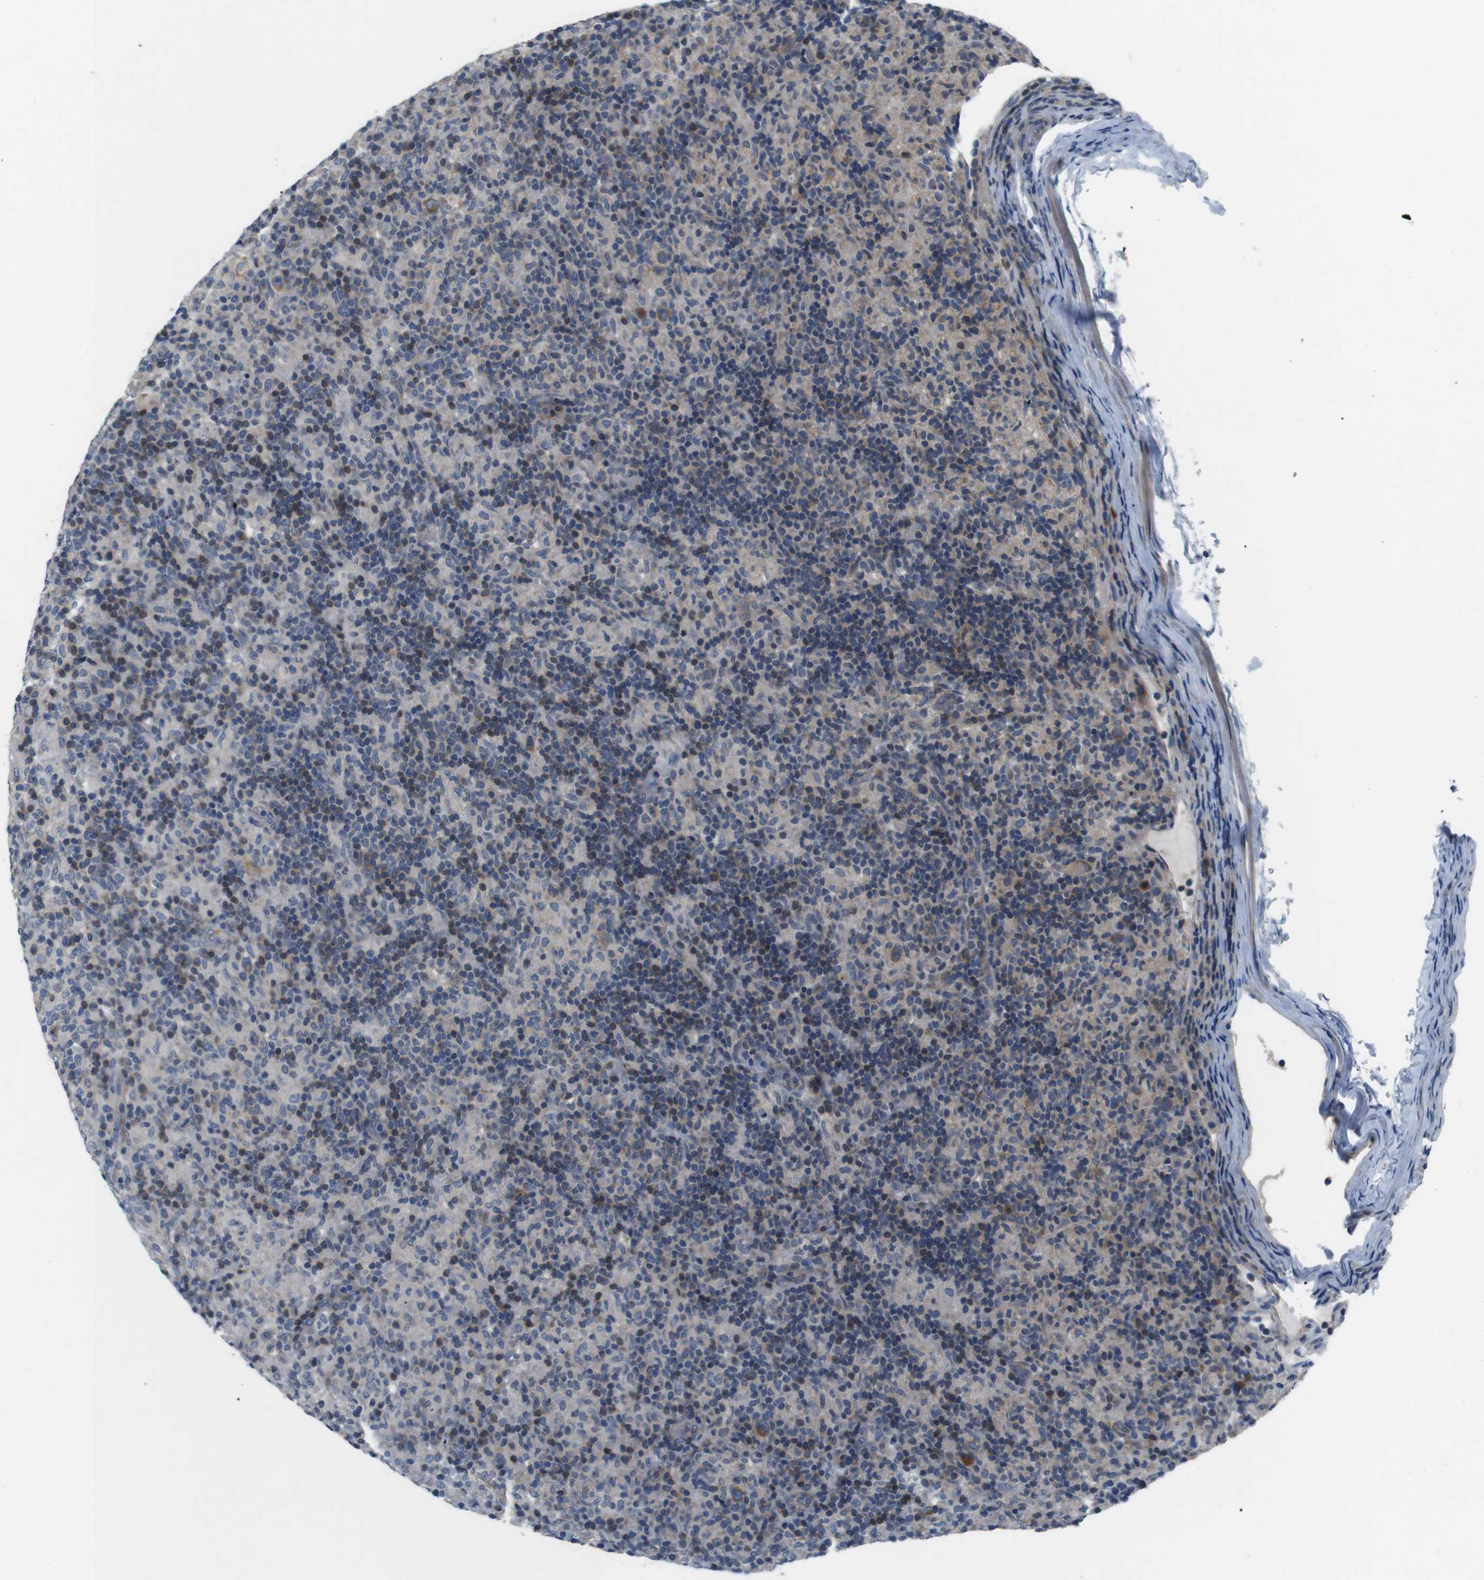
{"staining": {"intensity": "moderate", "quantity": ">75%", "location": "cytoplasmic/membranous"}, "tissue": "lymphoma", "cell_type": "Tumor cells", "image_type": "cancer", "snomed": [{"axis": "morphology", "description": "Hodgkin's disease, NOS"}, {"axis": "topography", "description": "Lymph node"}], "caption": "Immunohistochemistry (IHC) (DAB) staining of lymphoma displays moderate cytoplasmic/membranous protein positivity in about >75% of tumor cells.", "gene": "JAK1", "patient": {"sex": "male", "age": 70}}